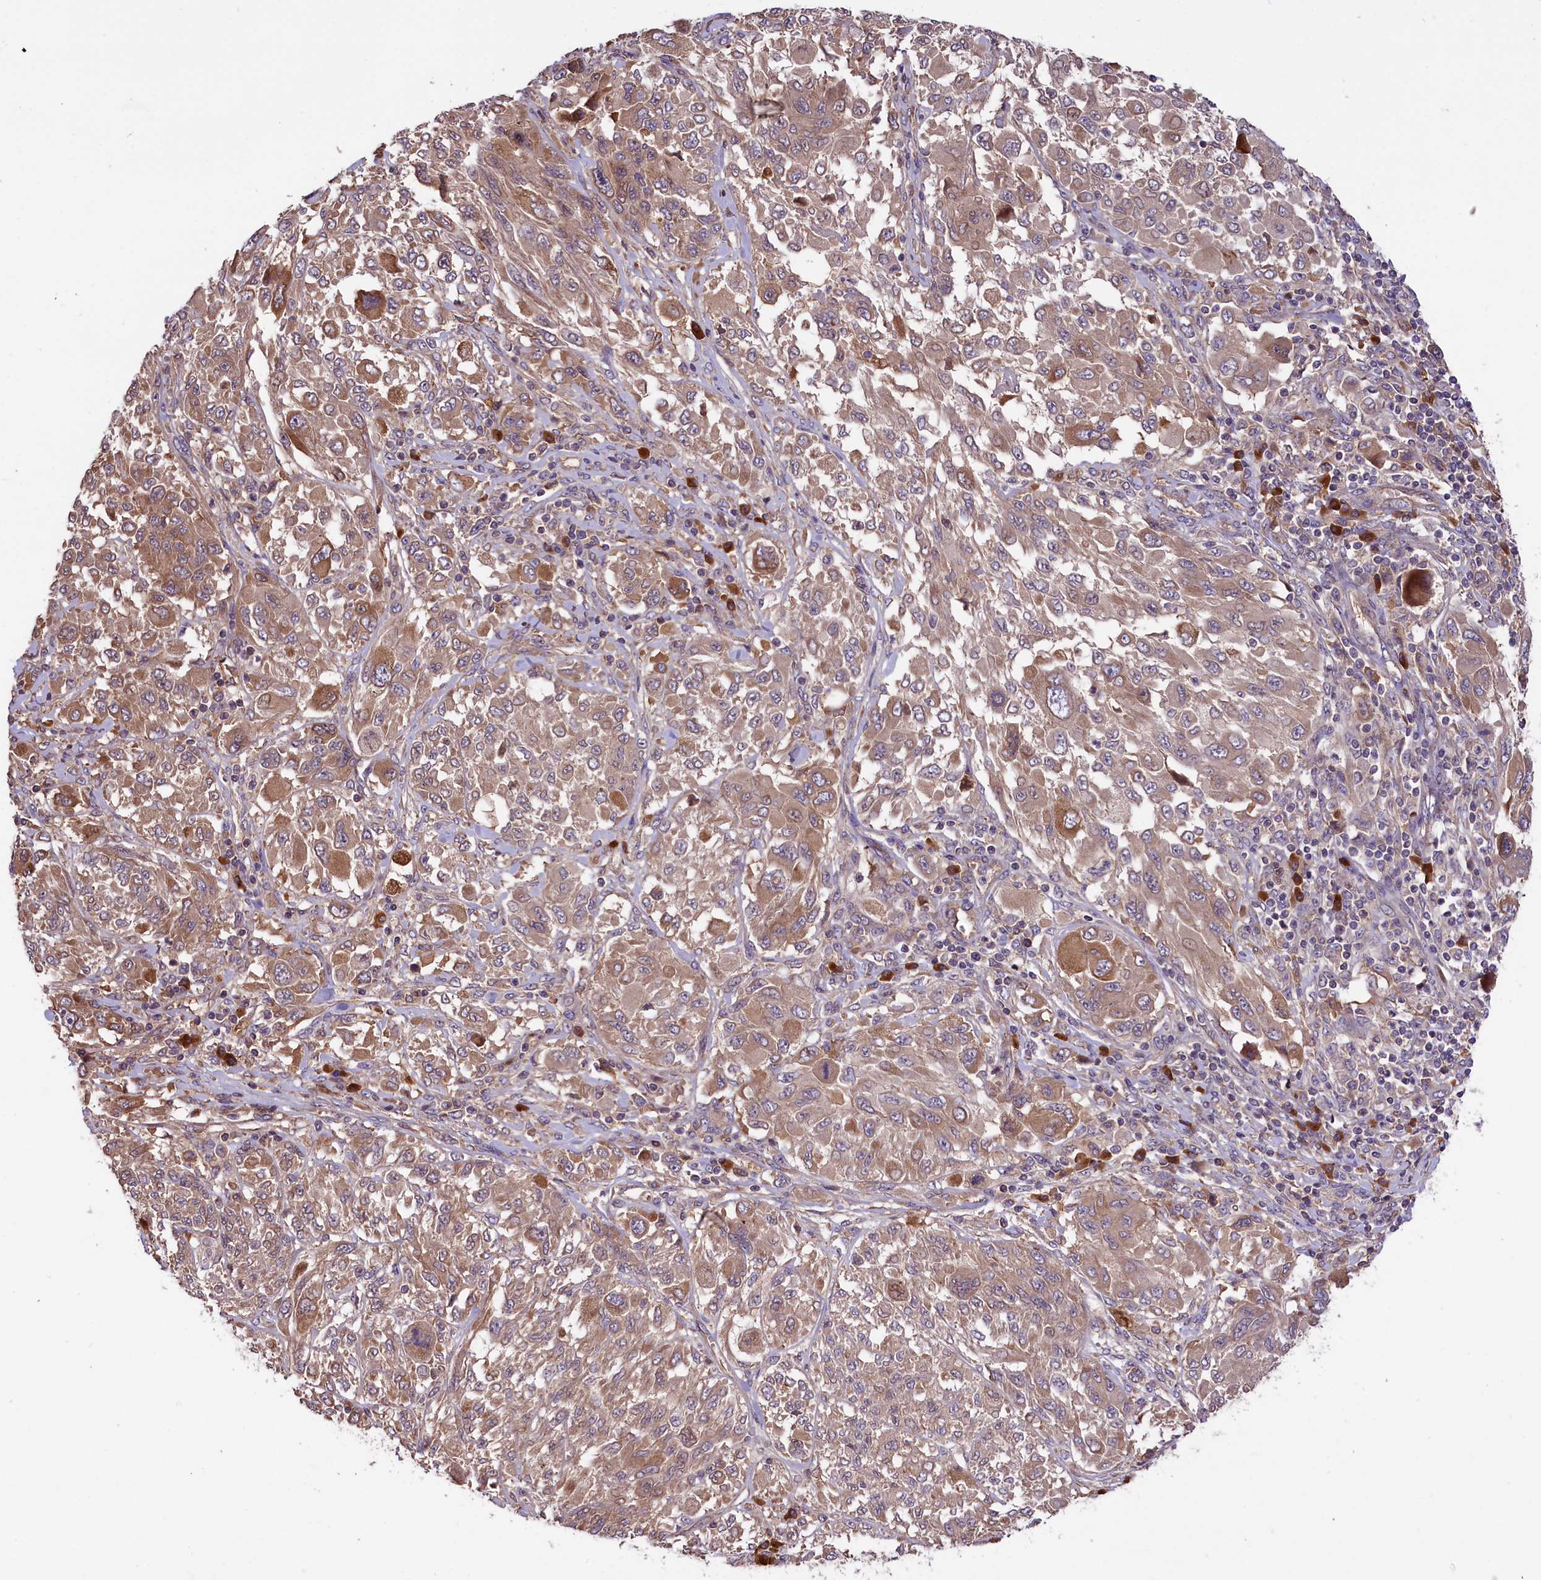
{"staining": {"intensity": "moderate", "quantity": "25%-75%", "location": "cytoplasmic/membranous"}, "tissue": "melanoma", "cell_type": "Tumor cells", "image_type": "cancer", "snomed": [{"axis": "morphology", "description": "Malignant melanoma, NOS"}, {"axis": "topography", "description": "Skin"}], "caption": "Tumor cells demonstrate medium levels of moderate cytoplasmic/membranous expression in approximately 25%-75% of cells in human melanoma.", "gene": "SETD6", "patient": {"sex": "female", "age": 91}}